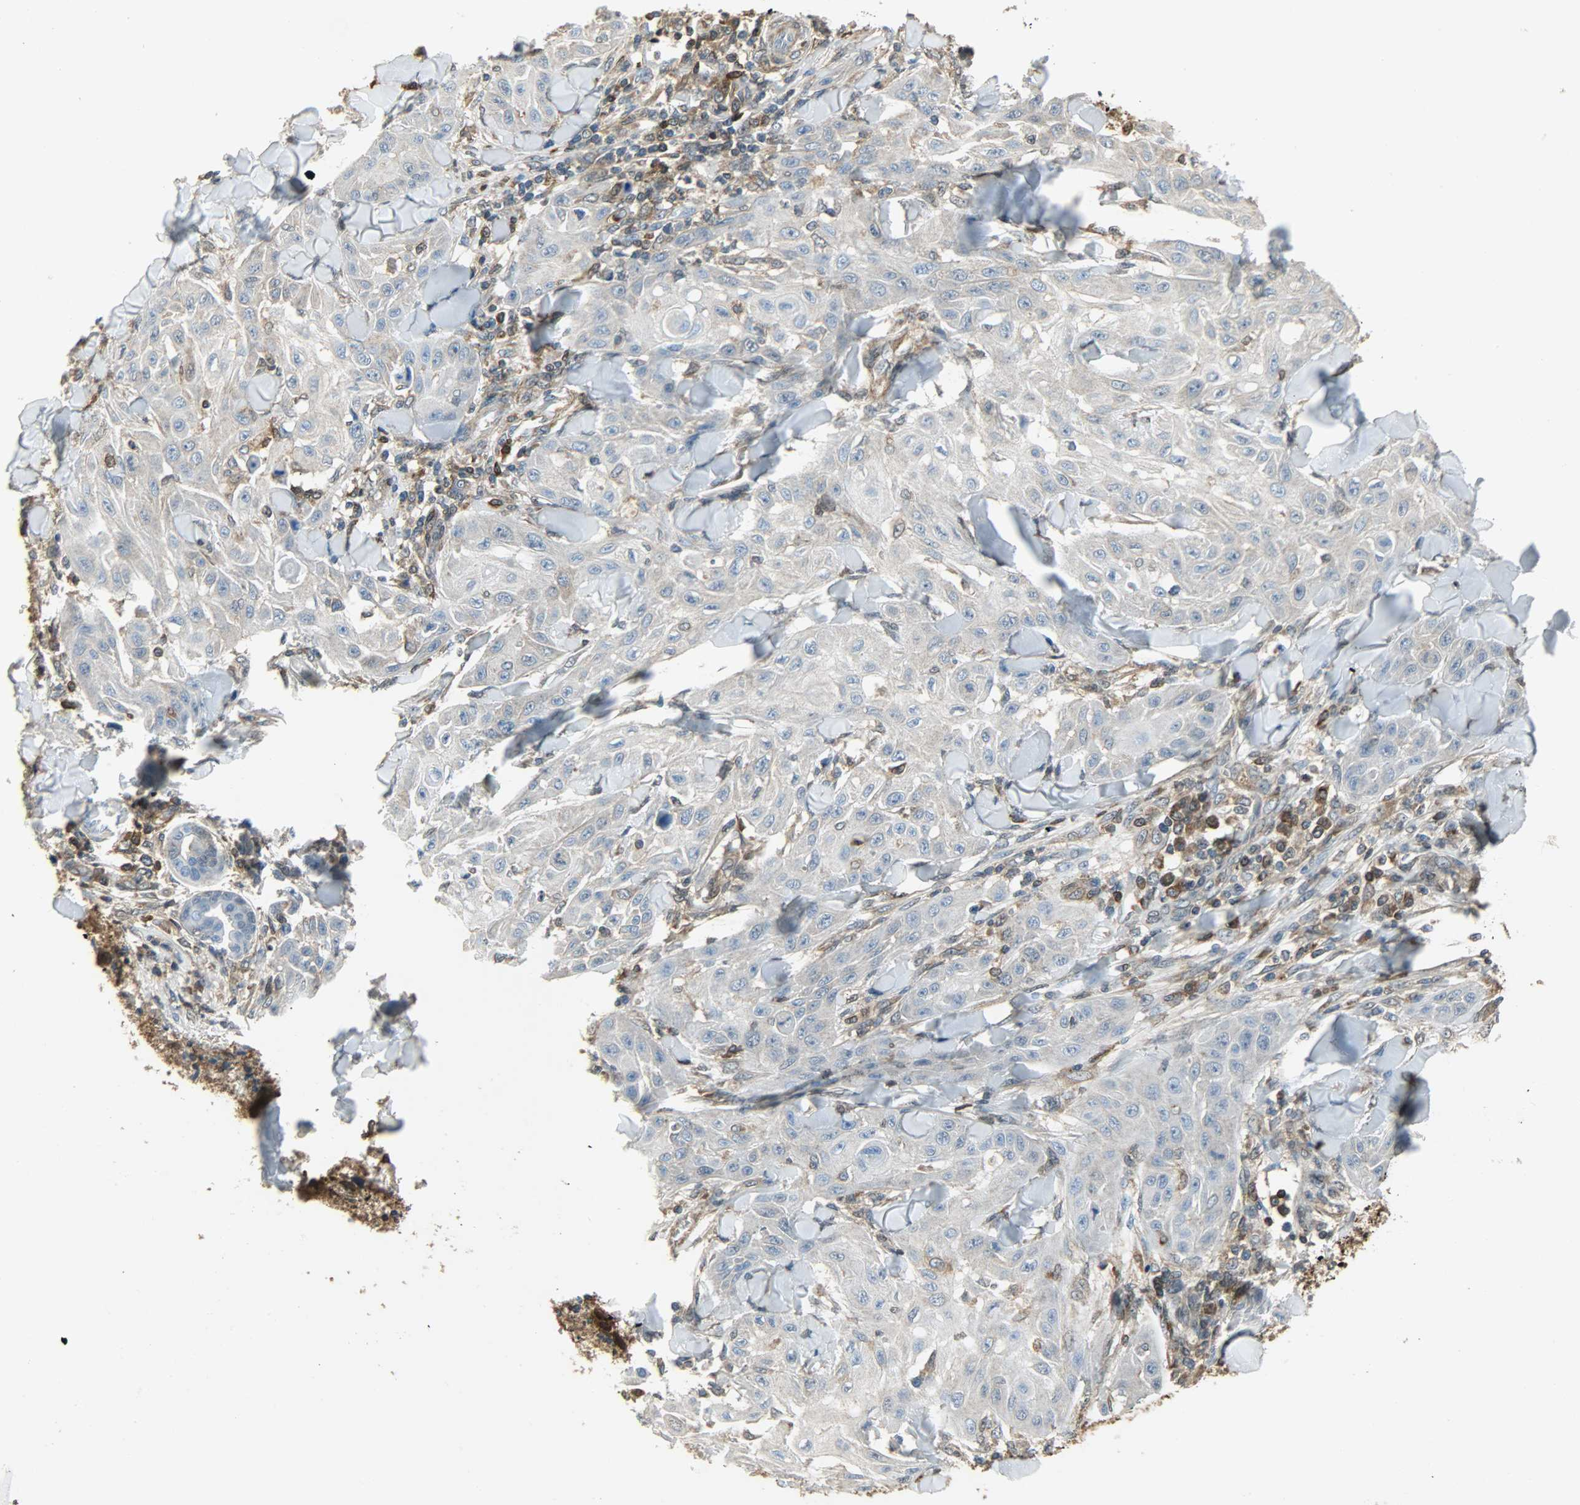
{"staining": {"intensity": "weak", "quantity": "<25%", "location": "cytoplasmic/membranous"}, "tissue": "skin cancer", "cell_type": "Tumor cells", "image_type": "cancer", "snomed": [{"axis": "morphology", "description": "Squamous cell carcinoma, NOS"}, {"axis": "topography", "description": "Skin"}], "caption": "Human skin squamous cell carcinoma stained for a protein using immunohistochemistry (IHC) shows no positivity in tumor cells.", "gene": "LDHB", "patient": {"sex": "male", "age": 24}}